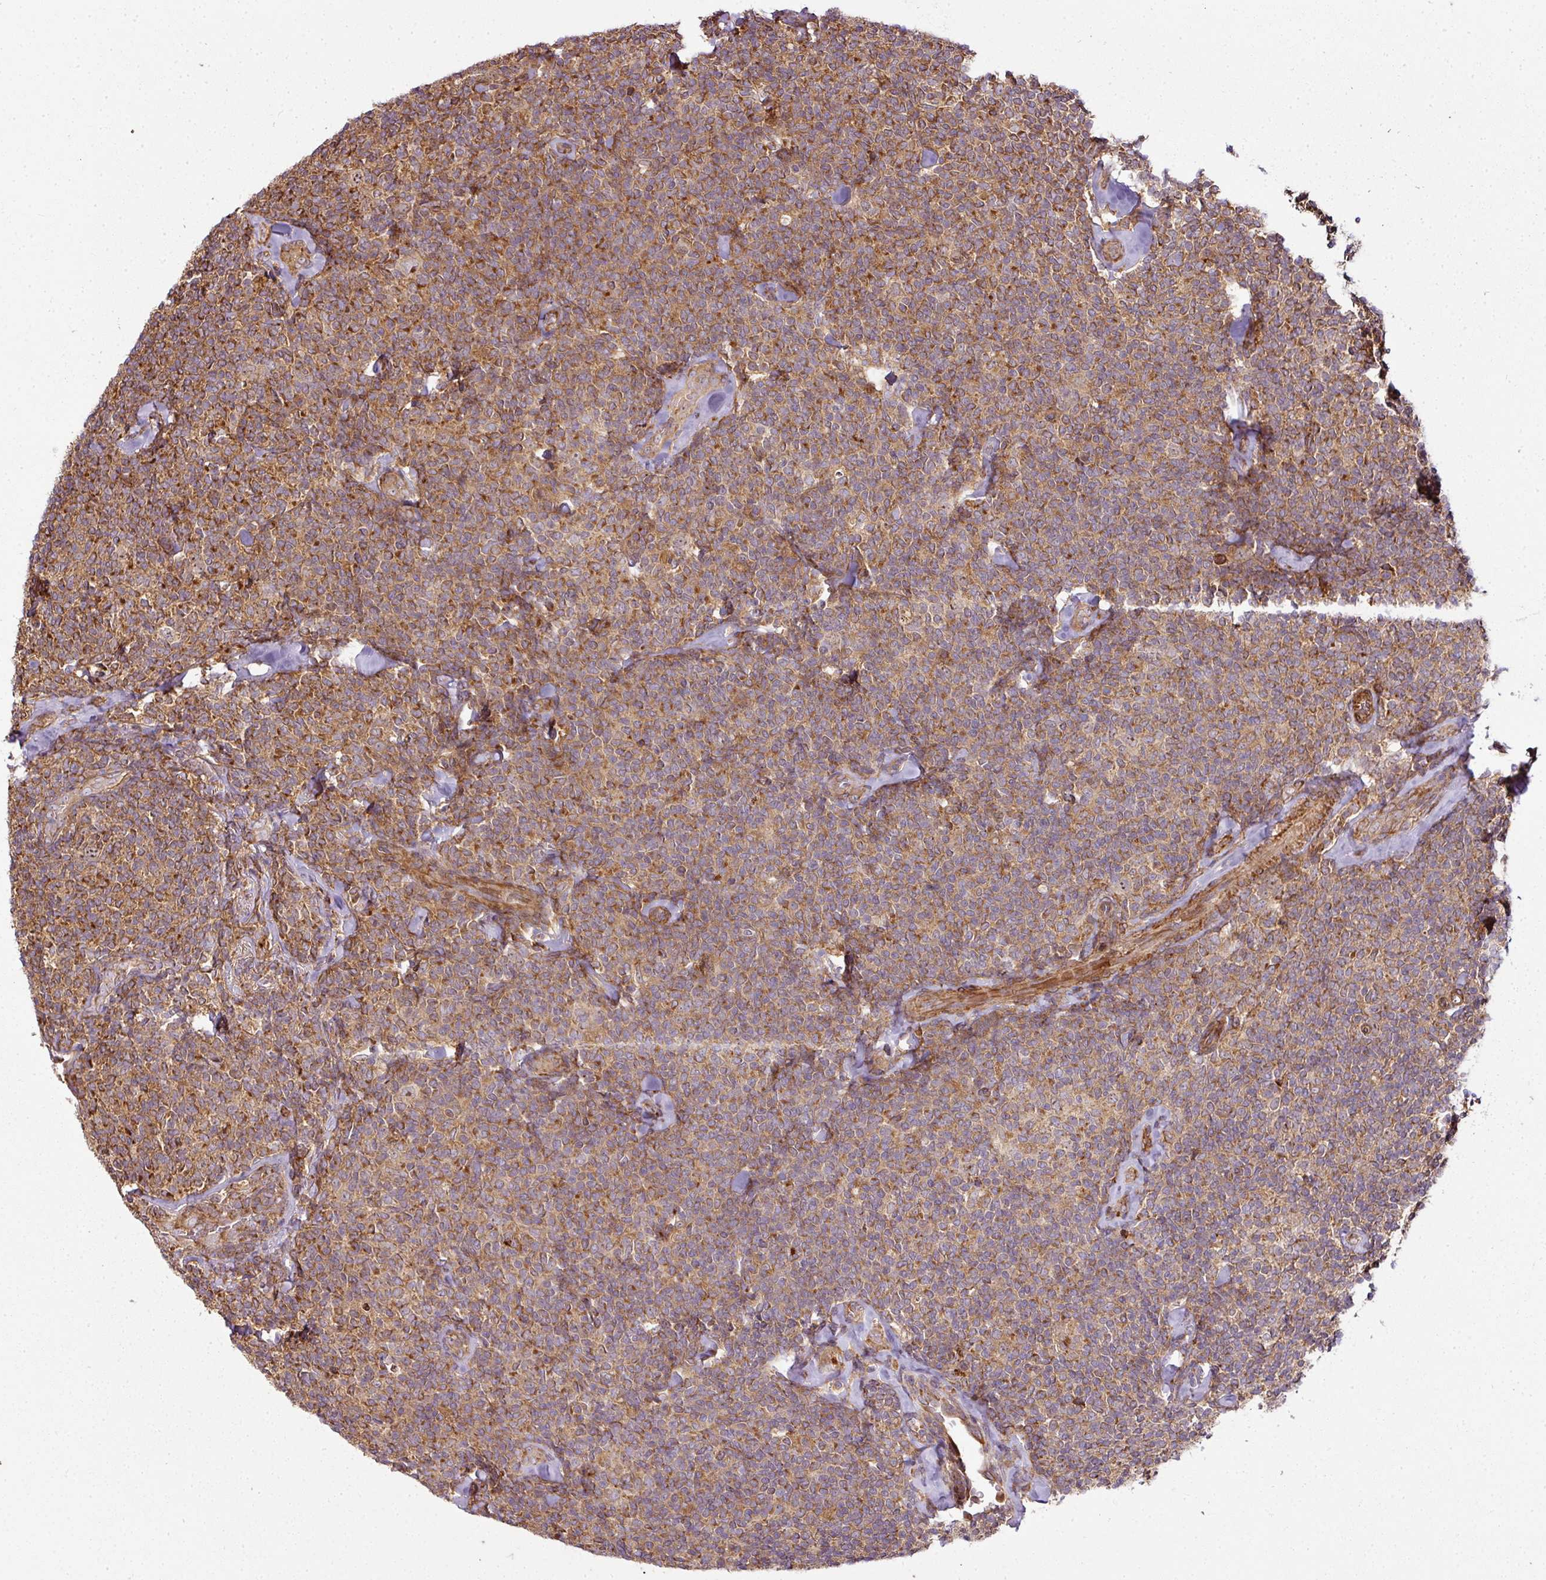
{"staining": {"intensity": "moderate", "quantity": ">75%", "location": "cytoplasmic/membranous"}, "tissue": "lymphoma", "cell_type": "Tumor cells", "image_type": "cancer", "snomed": [{"axis": "morphology", "description": "Malignant lymphoma, non-Hodgkin's type, Low grade"}, {"axis": "topography", "description": "Lymph node"}], "caption": "Low-grade malignant lymphoma, non-Hodgkin's type was stained to show a protein in brown. There is medium levels of moderate cytoplasmic/membranous positivity in approximately >75% of tumor cells.", "gene": "ATAT1", "patient": {"sex": "female", "age": 56}}